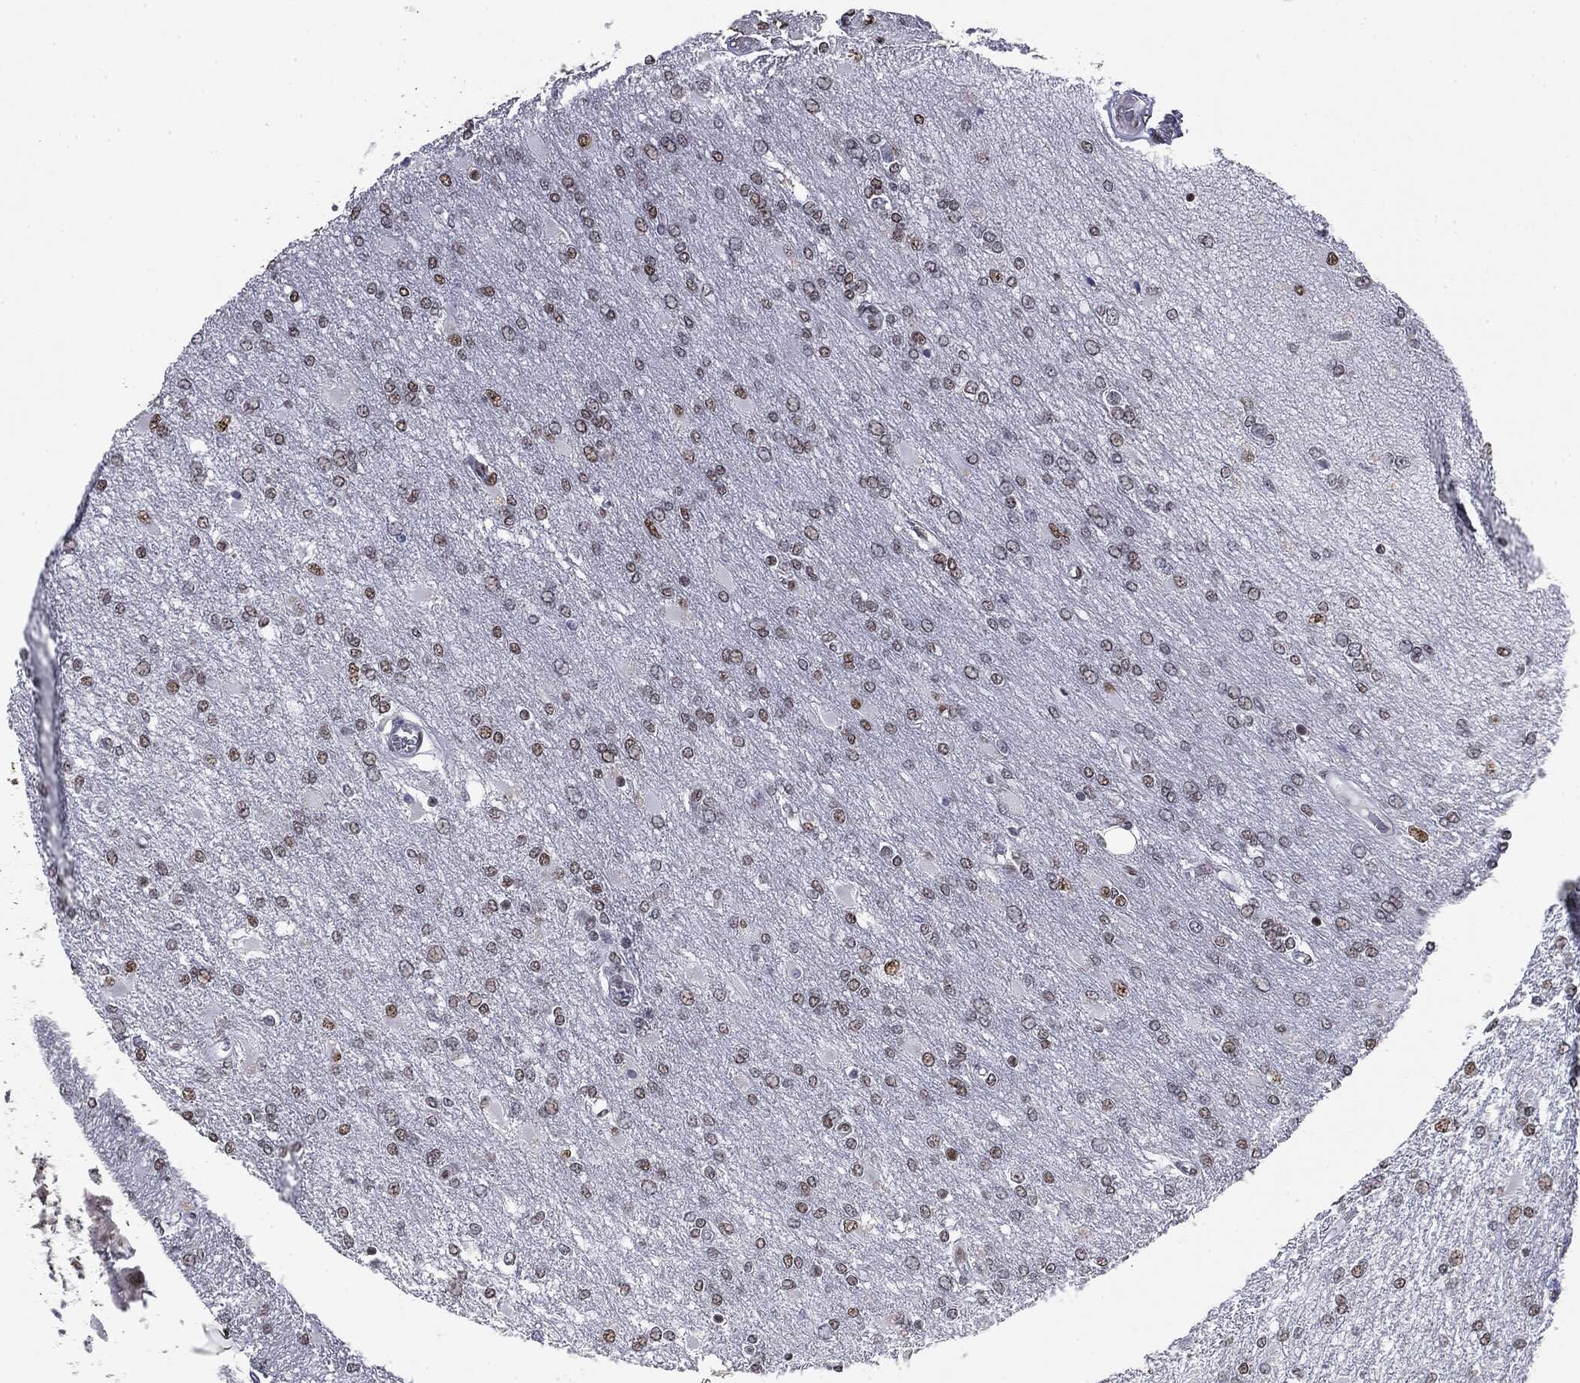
{"staining": {"intensity": "moderate", "quantity": "<25%", "location": "nuclear"}, "tissue": "glioma", "cell_type": "Tumor cells", "image_type": "cancer", "snomed": [{"axis": "morphology", "description": "Glioma, malignant, High grade"}, {"axis": "topography", "description": "Cerebral cortex"}], "caption": "This is a photomicrograph of immunohistochemistry staining of glioma, which shows moderate staining in the nuclear of tumor cells.", "gene": "MDC1", "patient": {"sex": "male", "age": 79}}